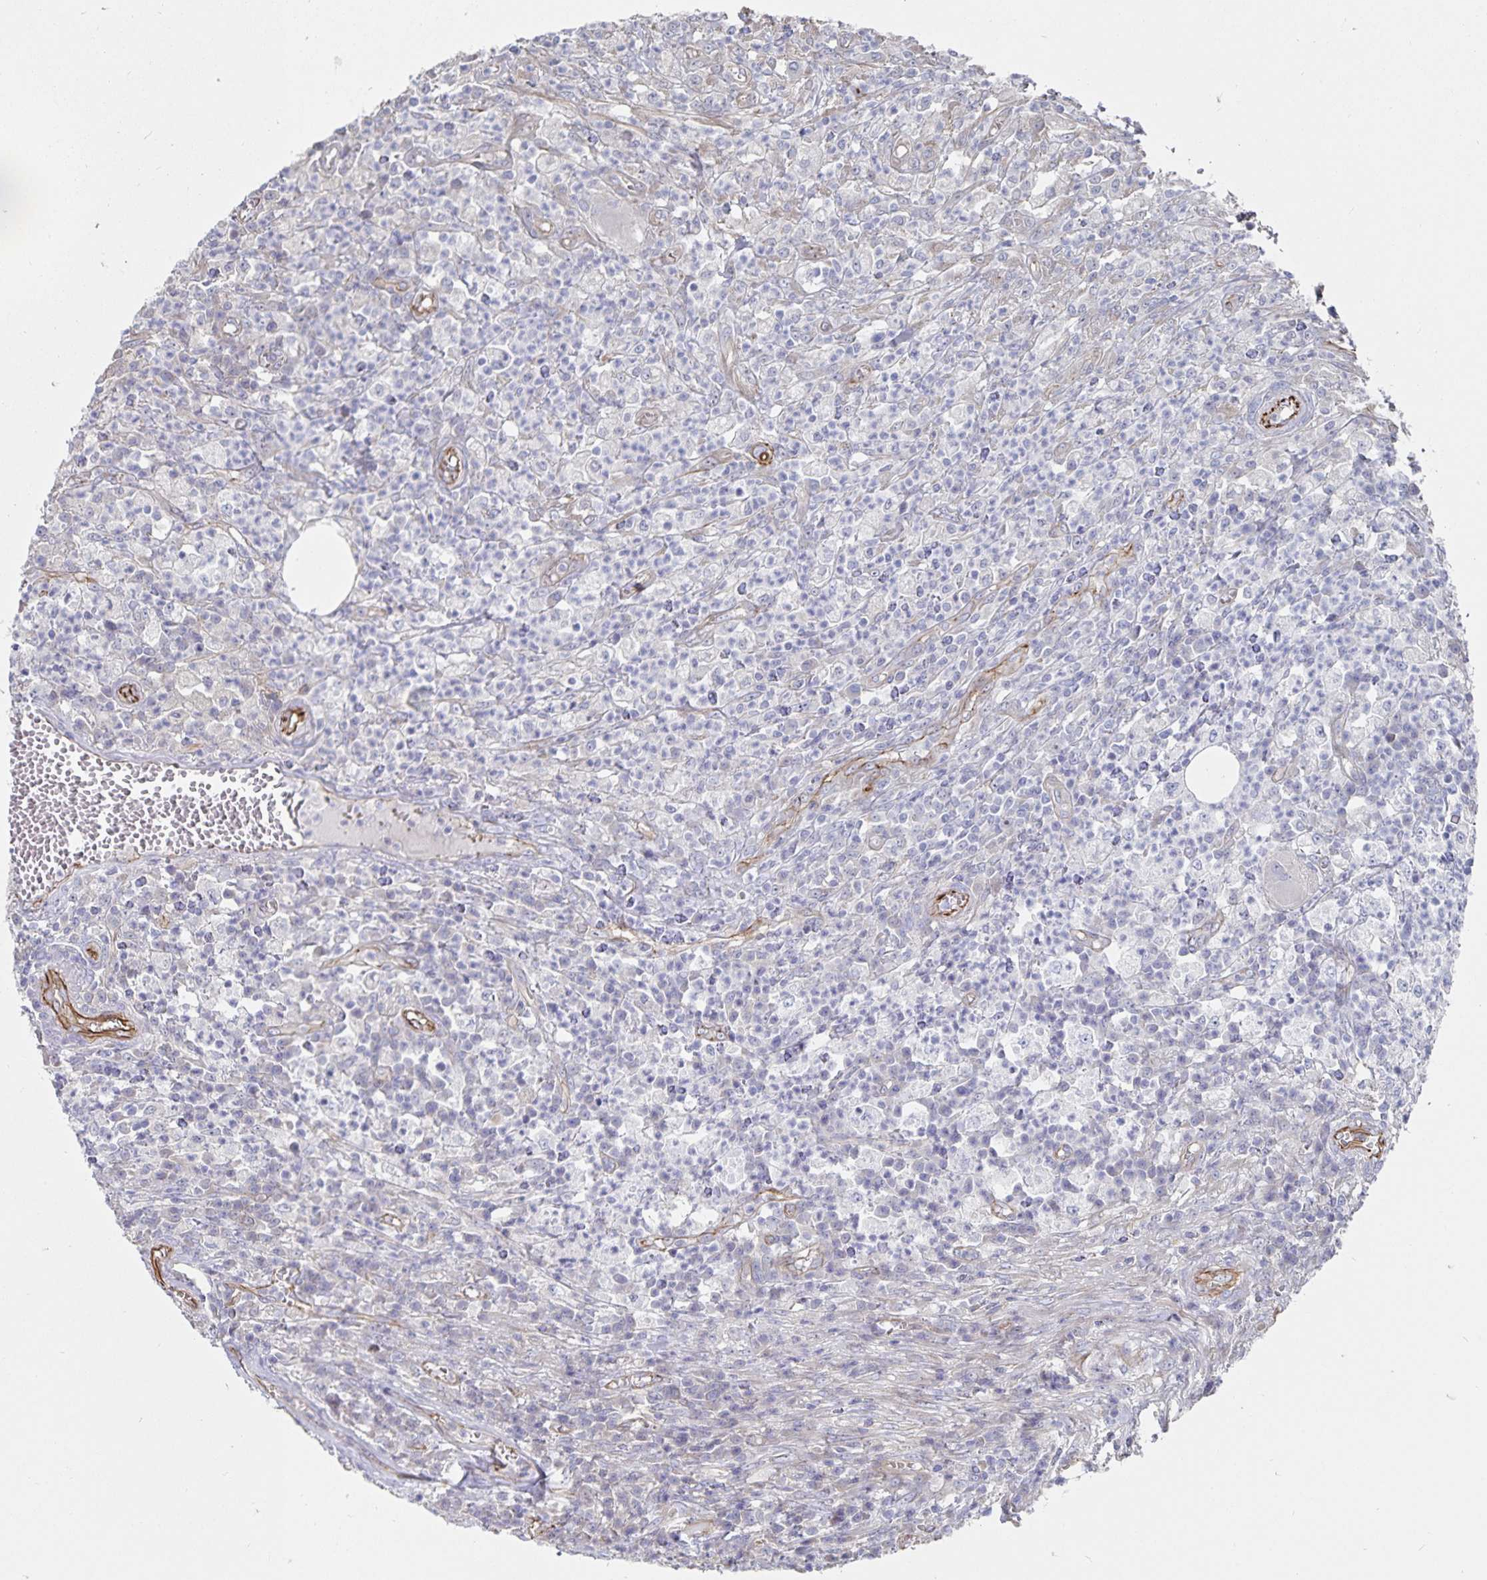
{"staining": {"intensity": "negative", "quantity": "none", "location": "none"}, "tissue": "colorectal cancer", "cell_type": "Tumor cells", "image_type": "cancer", "snomed": [{"axis": "morphology", "description": "Normal tissue, NOS"}, {"axis": "morphology", "description": "Adenocarcinoma, NOS"}, {"axis": "topography", "description": "Colon"}], "caption": "Immunohistochemistry (IHC) image of human colorectal adenocarcinoma stained for a protein (brown), which displays no staining in tumor cells.", "gene": "SSTR1", "patient": {"sex": "male", "age": 65}}